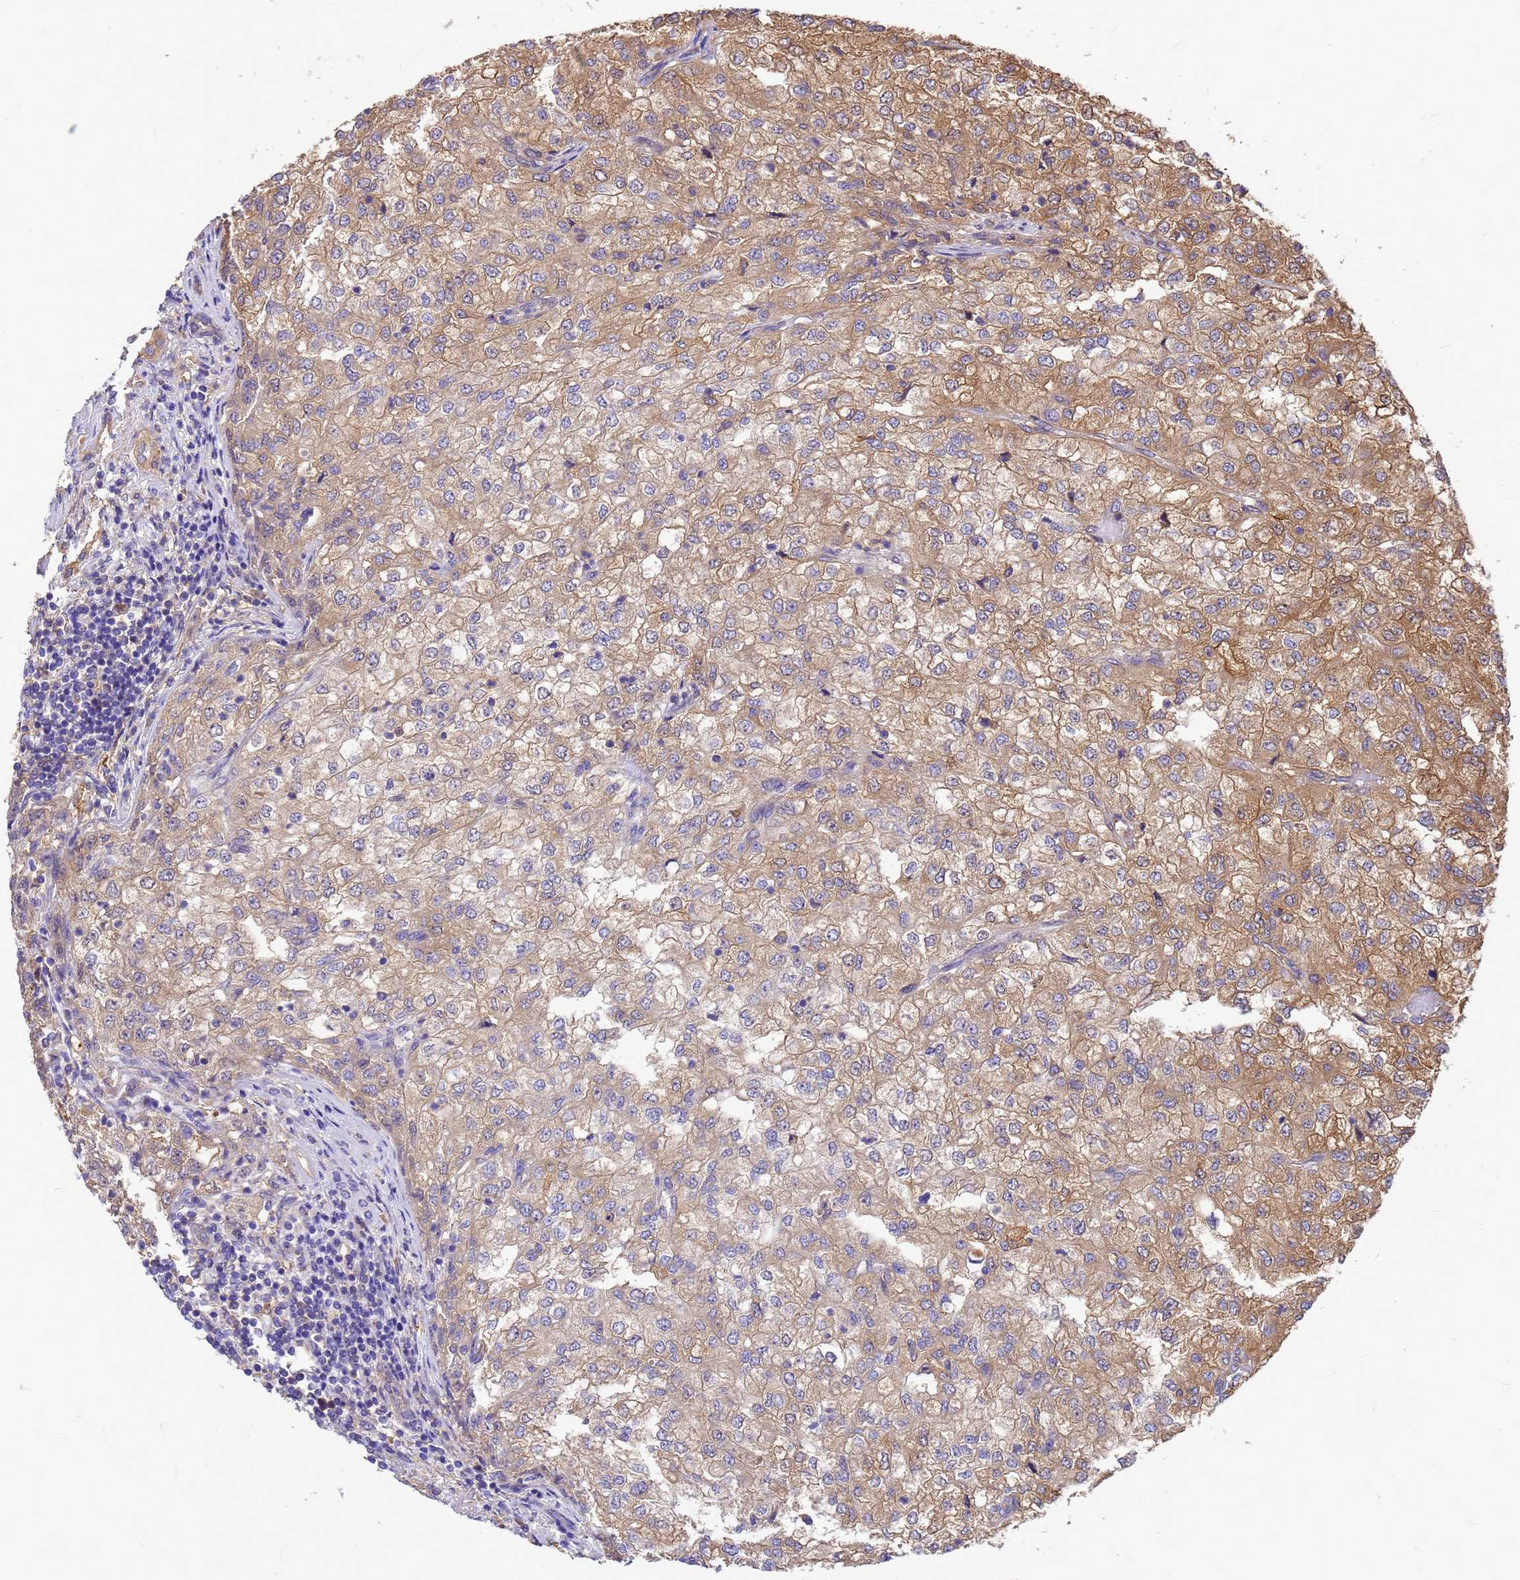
{"staining": {"intensity": "moderate", "quantity": "25%-75%", "location": "cytoplasmic/membranous"}, "tissue": "renal cancer", "cell_type": "Tumor cells", "image_type": "cancer", "snomed": [{"axis": "morphology", "description": "Adenocarcinoma, NOS"}, {"axis": "topography", "description": "Kidney"}], "caption": "A photomicrograph of renal adenocarcinoma stained for a protein displays moderate cytoplasmic/membranous brown staining in tumor cells.", "gene": "GID4", "patient": {"sex": "female", "age": 54}}